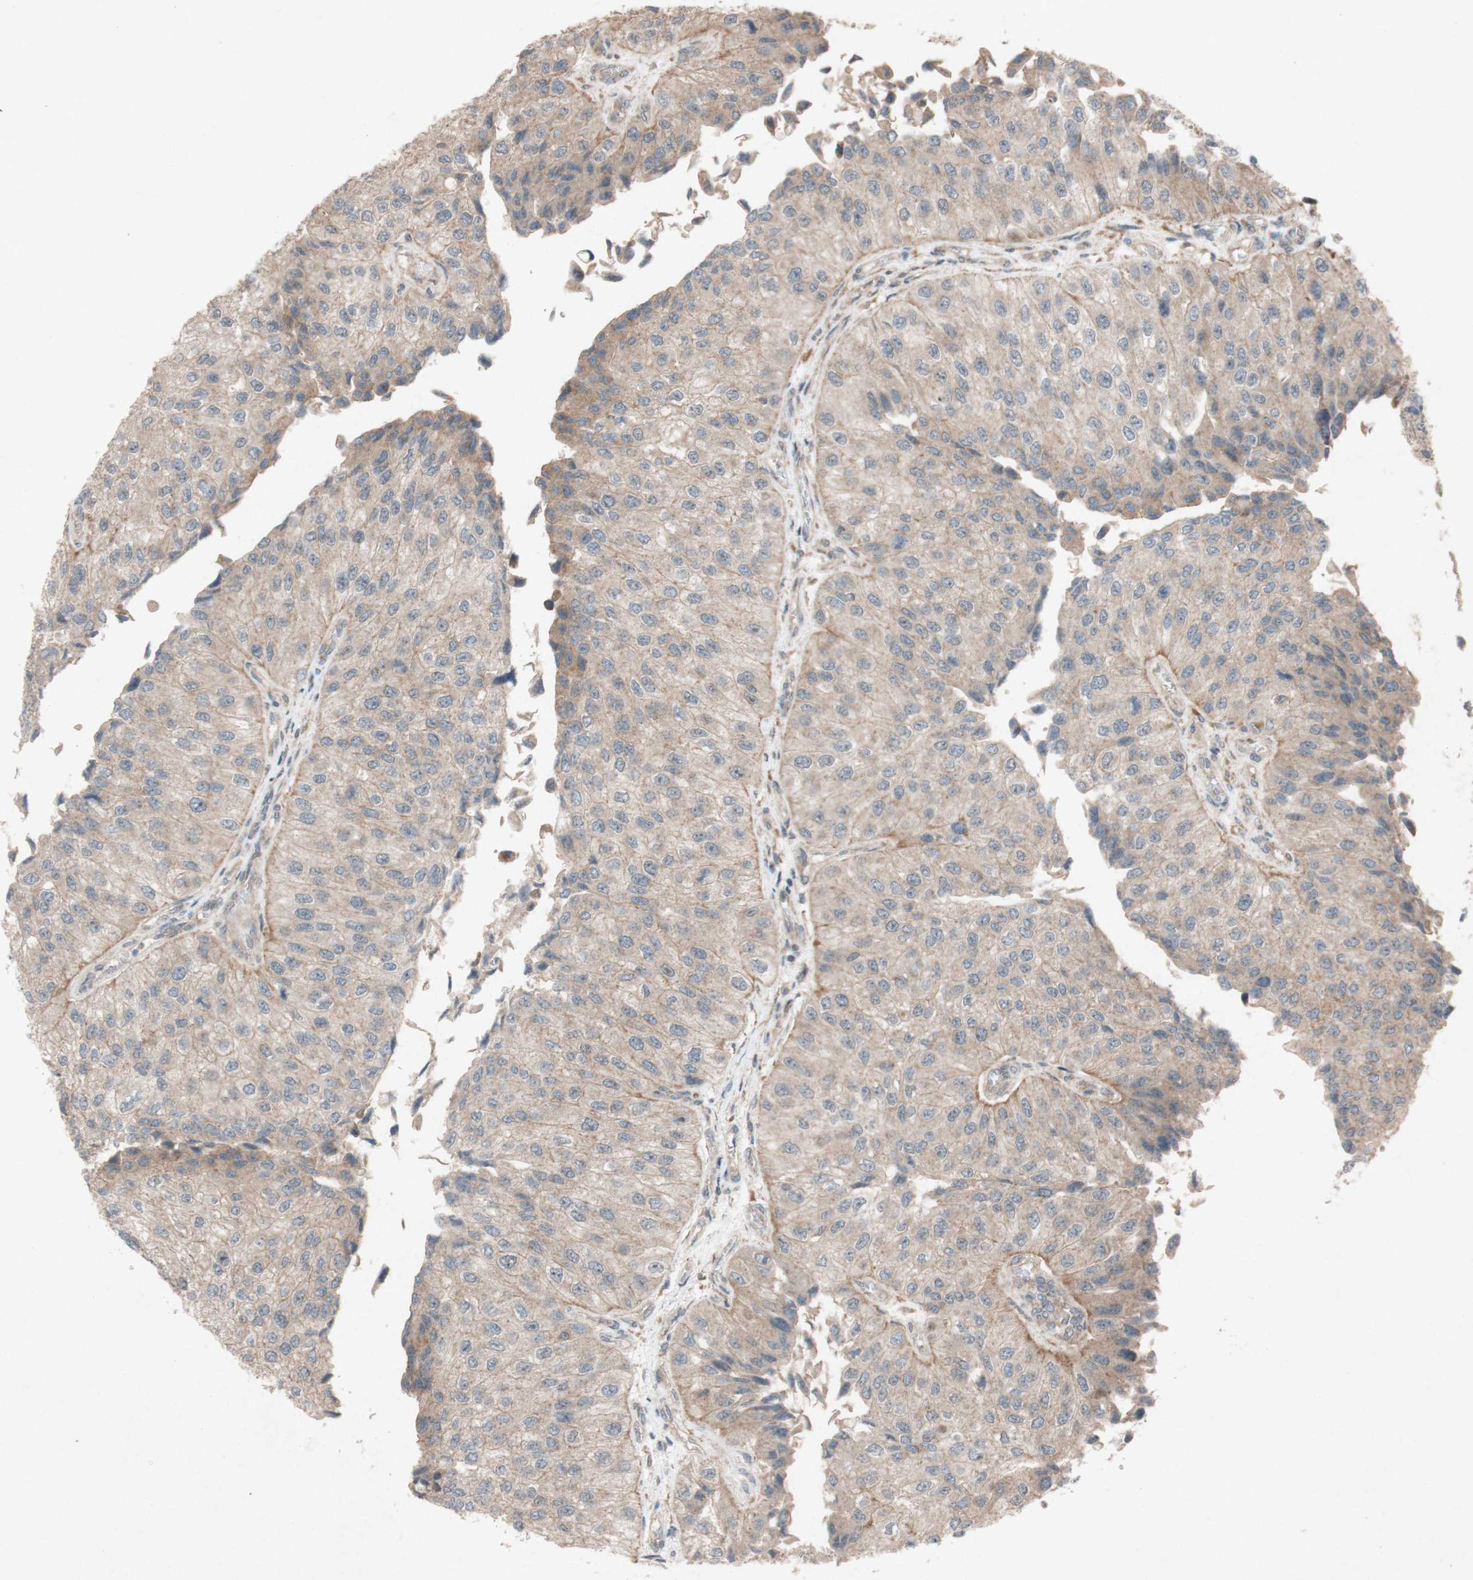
{"staining": {"intensity": "weak", "quantity": ">75%", "location": "cytoplasmic/membranous"}, "tissue": "urothelial cancer", "cell_type": "Tumor cells", "image_type": "cancer", "snomed": [{"axis": "morphology", "description": "Urothelial carcinoma, High grade"}, {"axis": "topography", "description": "Kidney"}, {"axis": "topography", "description": "Urinary bladder"}], "caption": "A micrograph of human urothelial cancer stained for a protein demonstrates weak cytoplasmic/membranous brown staining in tumor cells.", "gene": "ATP6V1F", "patient": {"sex": "male", "age": 77}}